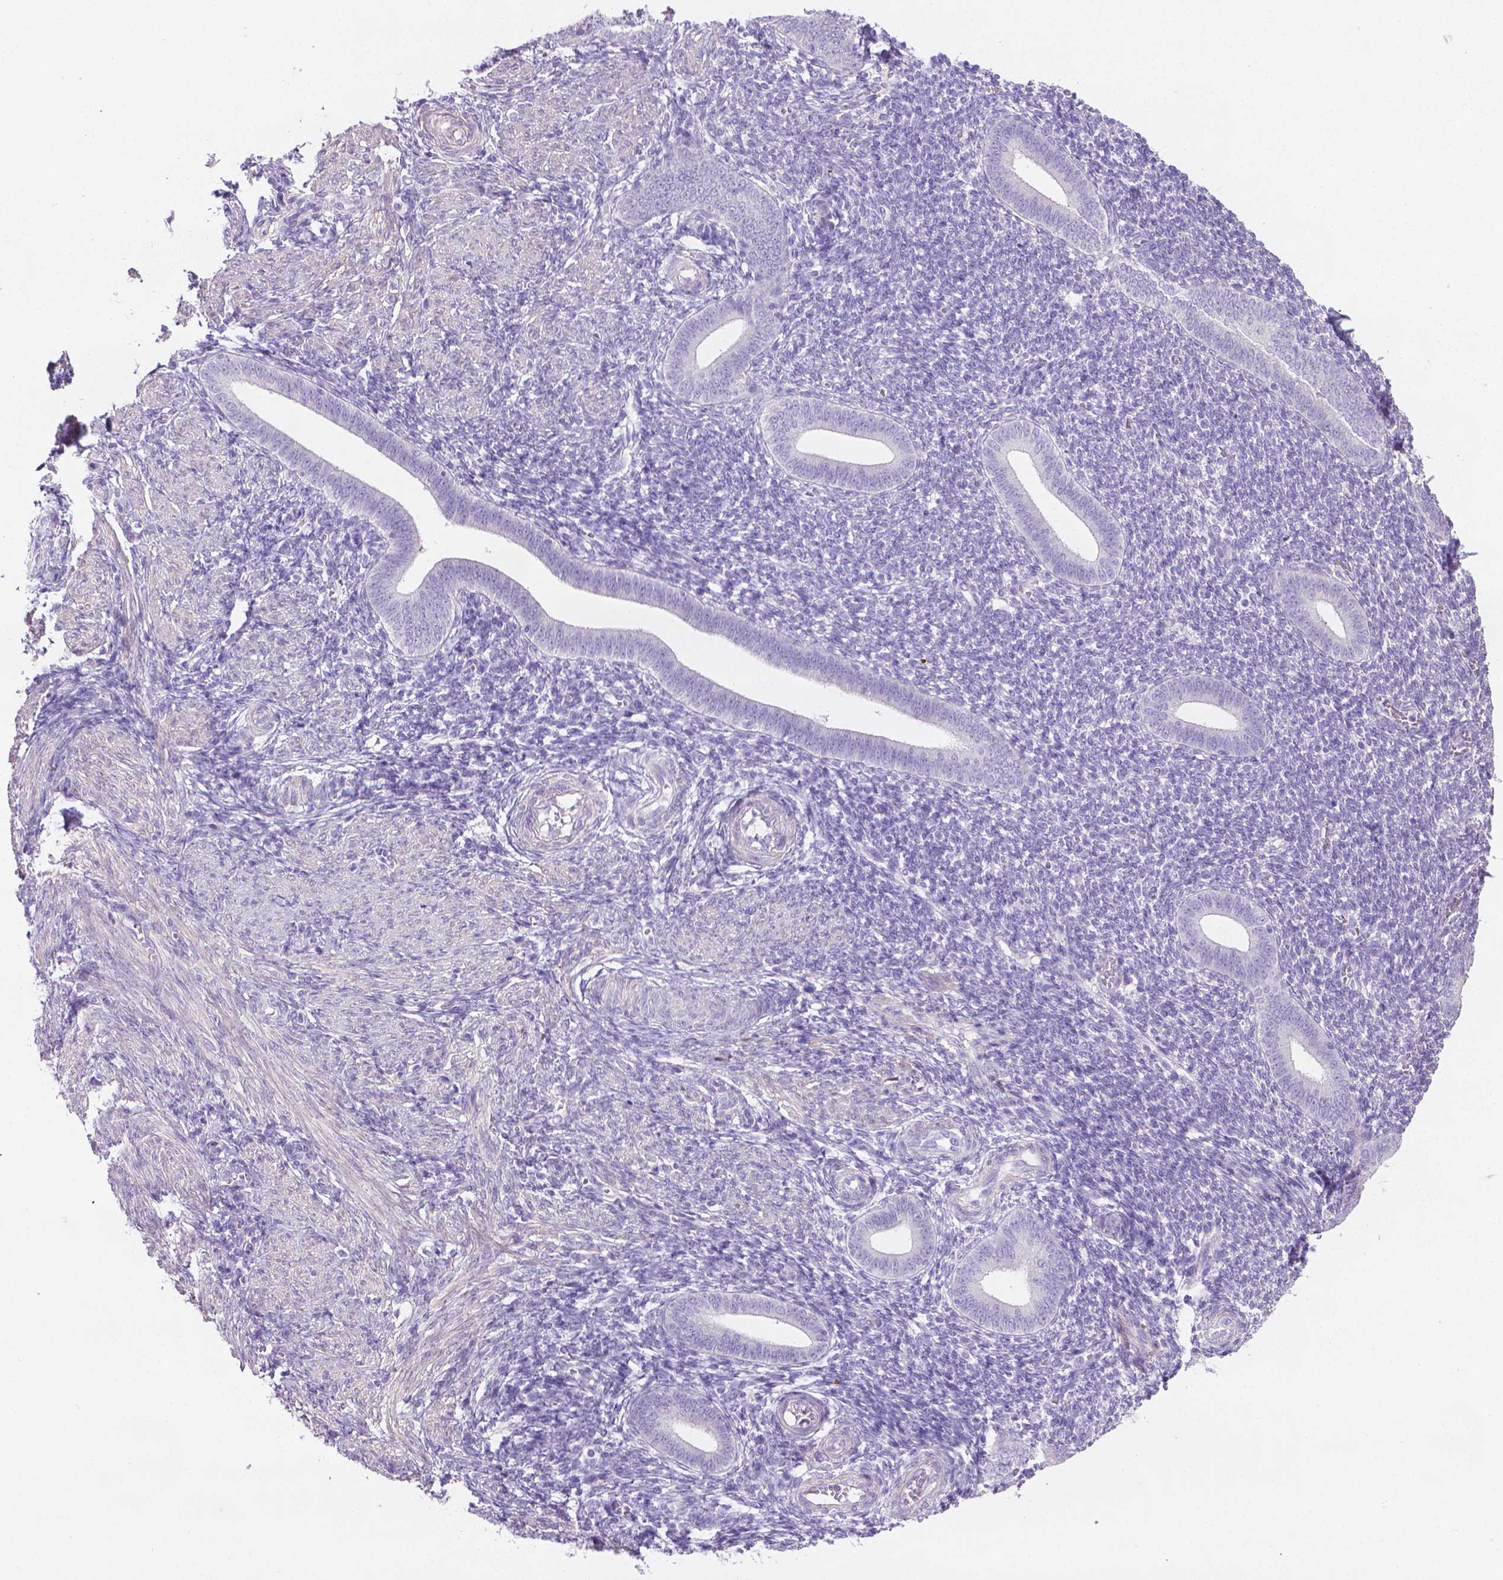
{"staining": {"intensity": "negative", "quantity": "none", "location": "none"}, "tissue": "endometrium", "cell_type": "Cells in endometrial stroma", "image_type": "normal", "snomed": [{"axis": "morphology", "description": "Normal tissue, NOS"}, {"axis": "topography", "description": "Endometrium"}], "caption": "Protein analysis of normal endometrium demonstrates no significant positivity in cells in endometrial stroma.", "gene": "PNMA2", "patient": {"sex": "female", "age": 25}}